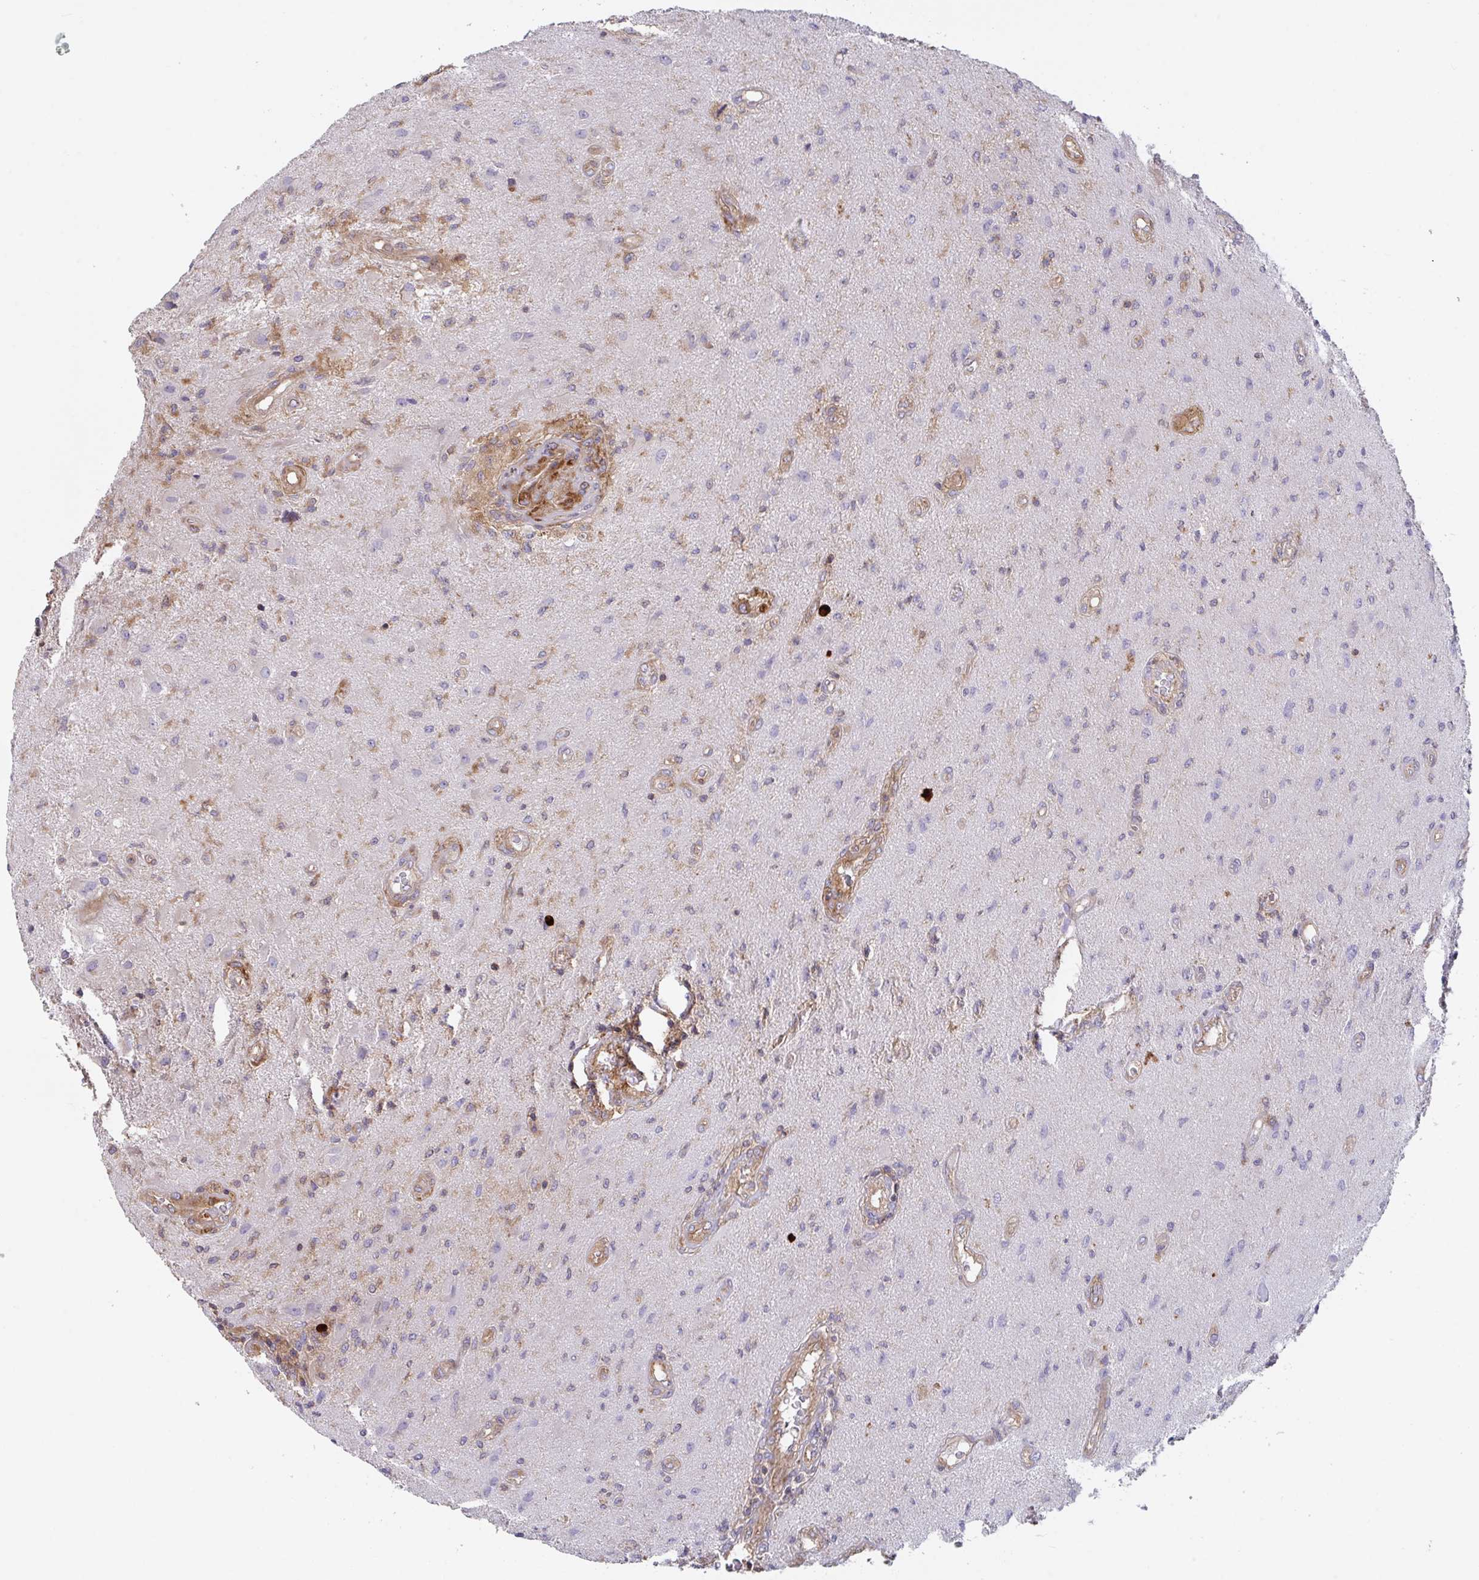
{"staining": {"intensity": "negative", "quantity": "none", "location": "none"}, "tissue": "glioma", "cell_type": "Tumor cells", "image_type": "cancer", "snomed": [{"axis": "morphology", "description": "Glioma, malignant, High grade"}, {"axis": "topography", "description": "Brain"}], "caption": "An image of human high-grade glioma (malignant) is negative for staining in tumor cells.", "gene": "YARS2", "patient": {"sex": "male", "age": 67}}